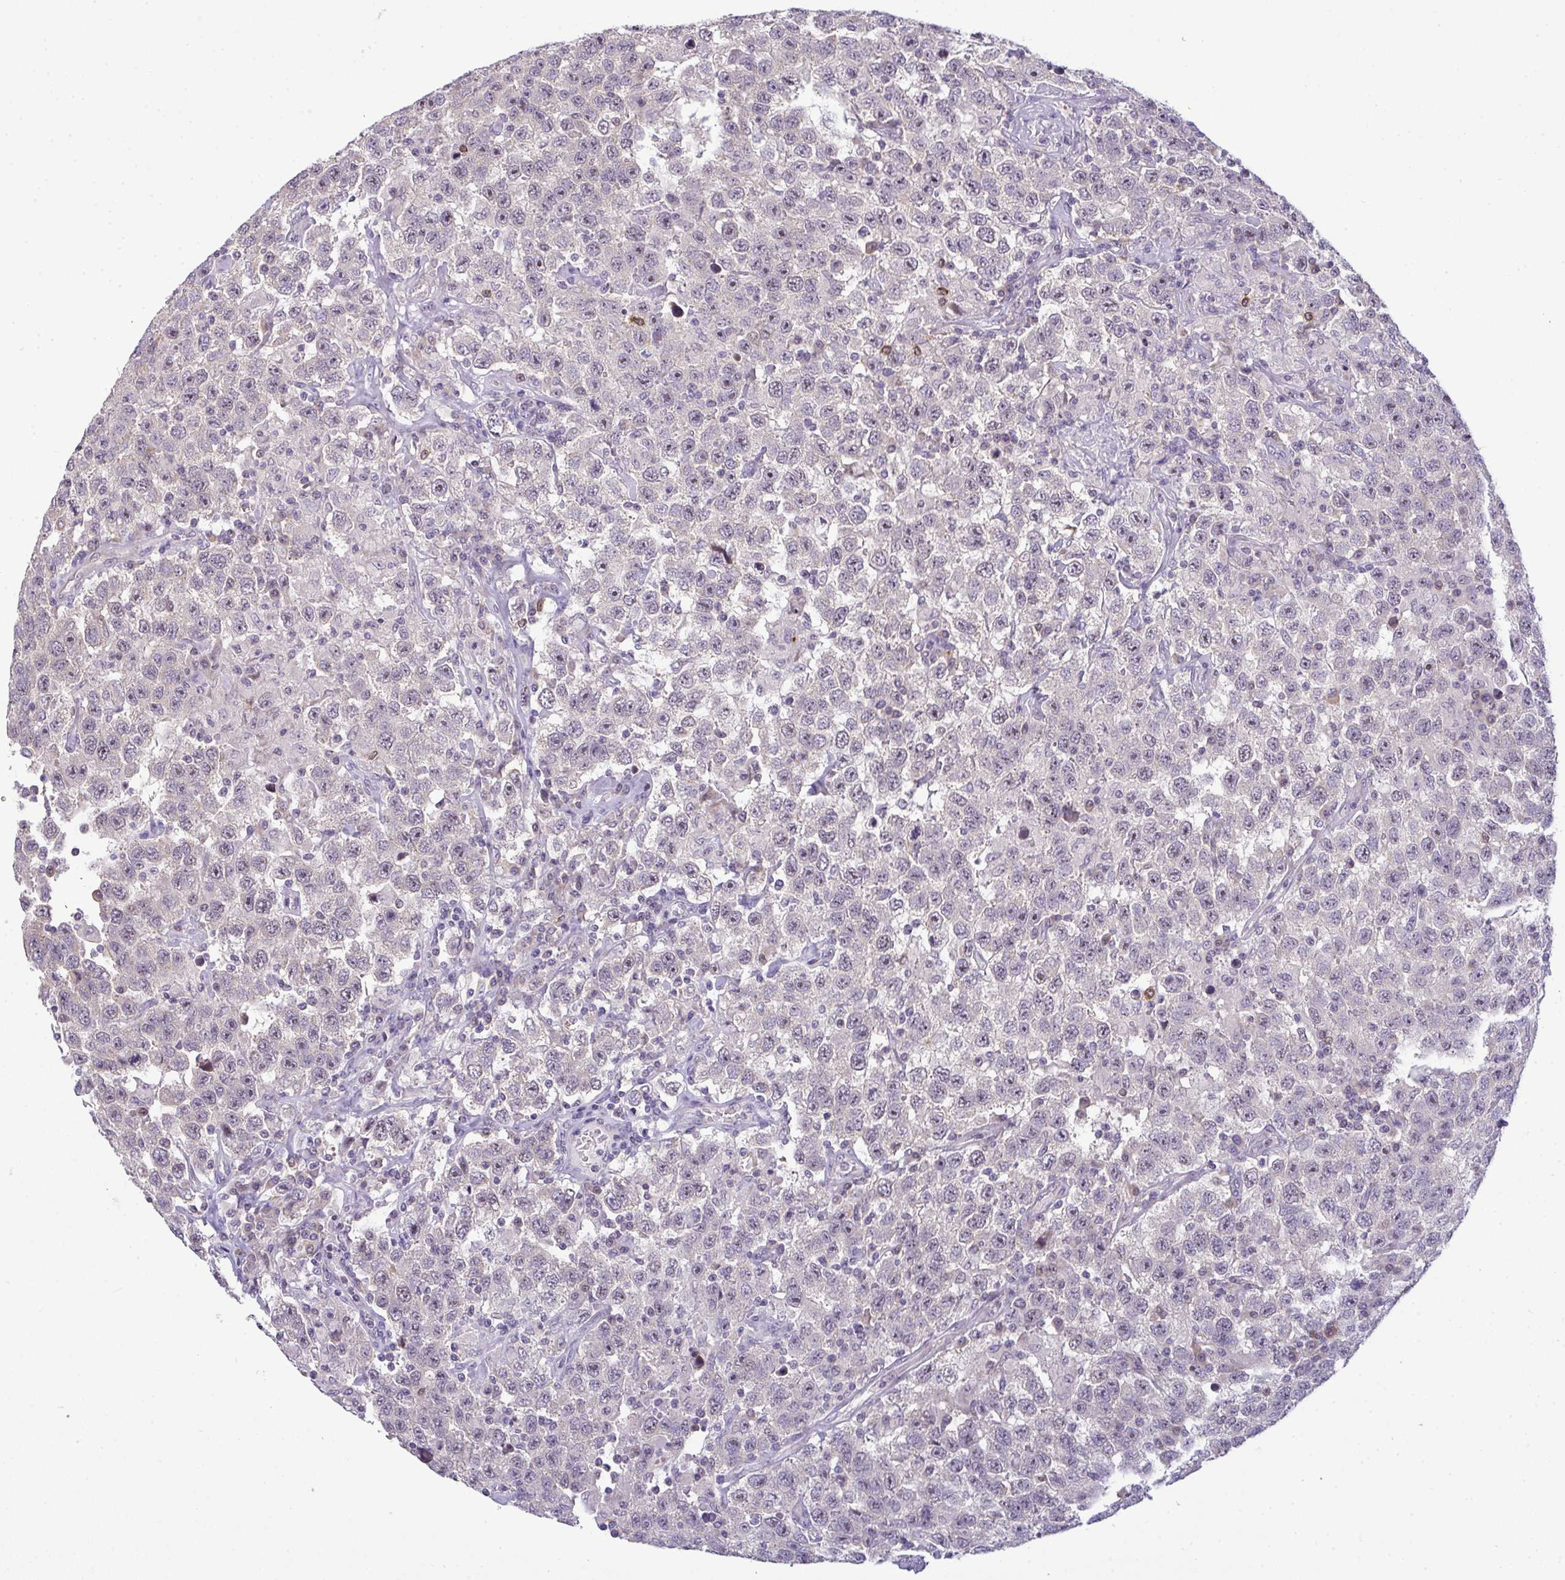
{"staining": {"intensity": "weak", "quantity": "25%-75%", "location": "nuclear"}, "tissue": "testis cancer", "cell_type": "Tumor cells", "image_type": "cancer", "snomed": [{"axis": "morphology", "description": "Seminoma, NOS"}, {"axis": "topography", "description": "Testis"}], "caption": "High-magnification brightfield microscopy of testis cancer (seminoma) stained with DAB (3,3'-diaminobenzidine) (brown) and counterstained with hematoxylin (blue). tumor cells exhibit weak nuclear expression is appreciated in approximately25%-75% of cells.", "gene": "NT5C1A", "patient": {"sex": "male", "age": 41}}